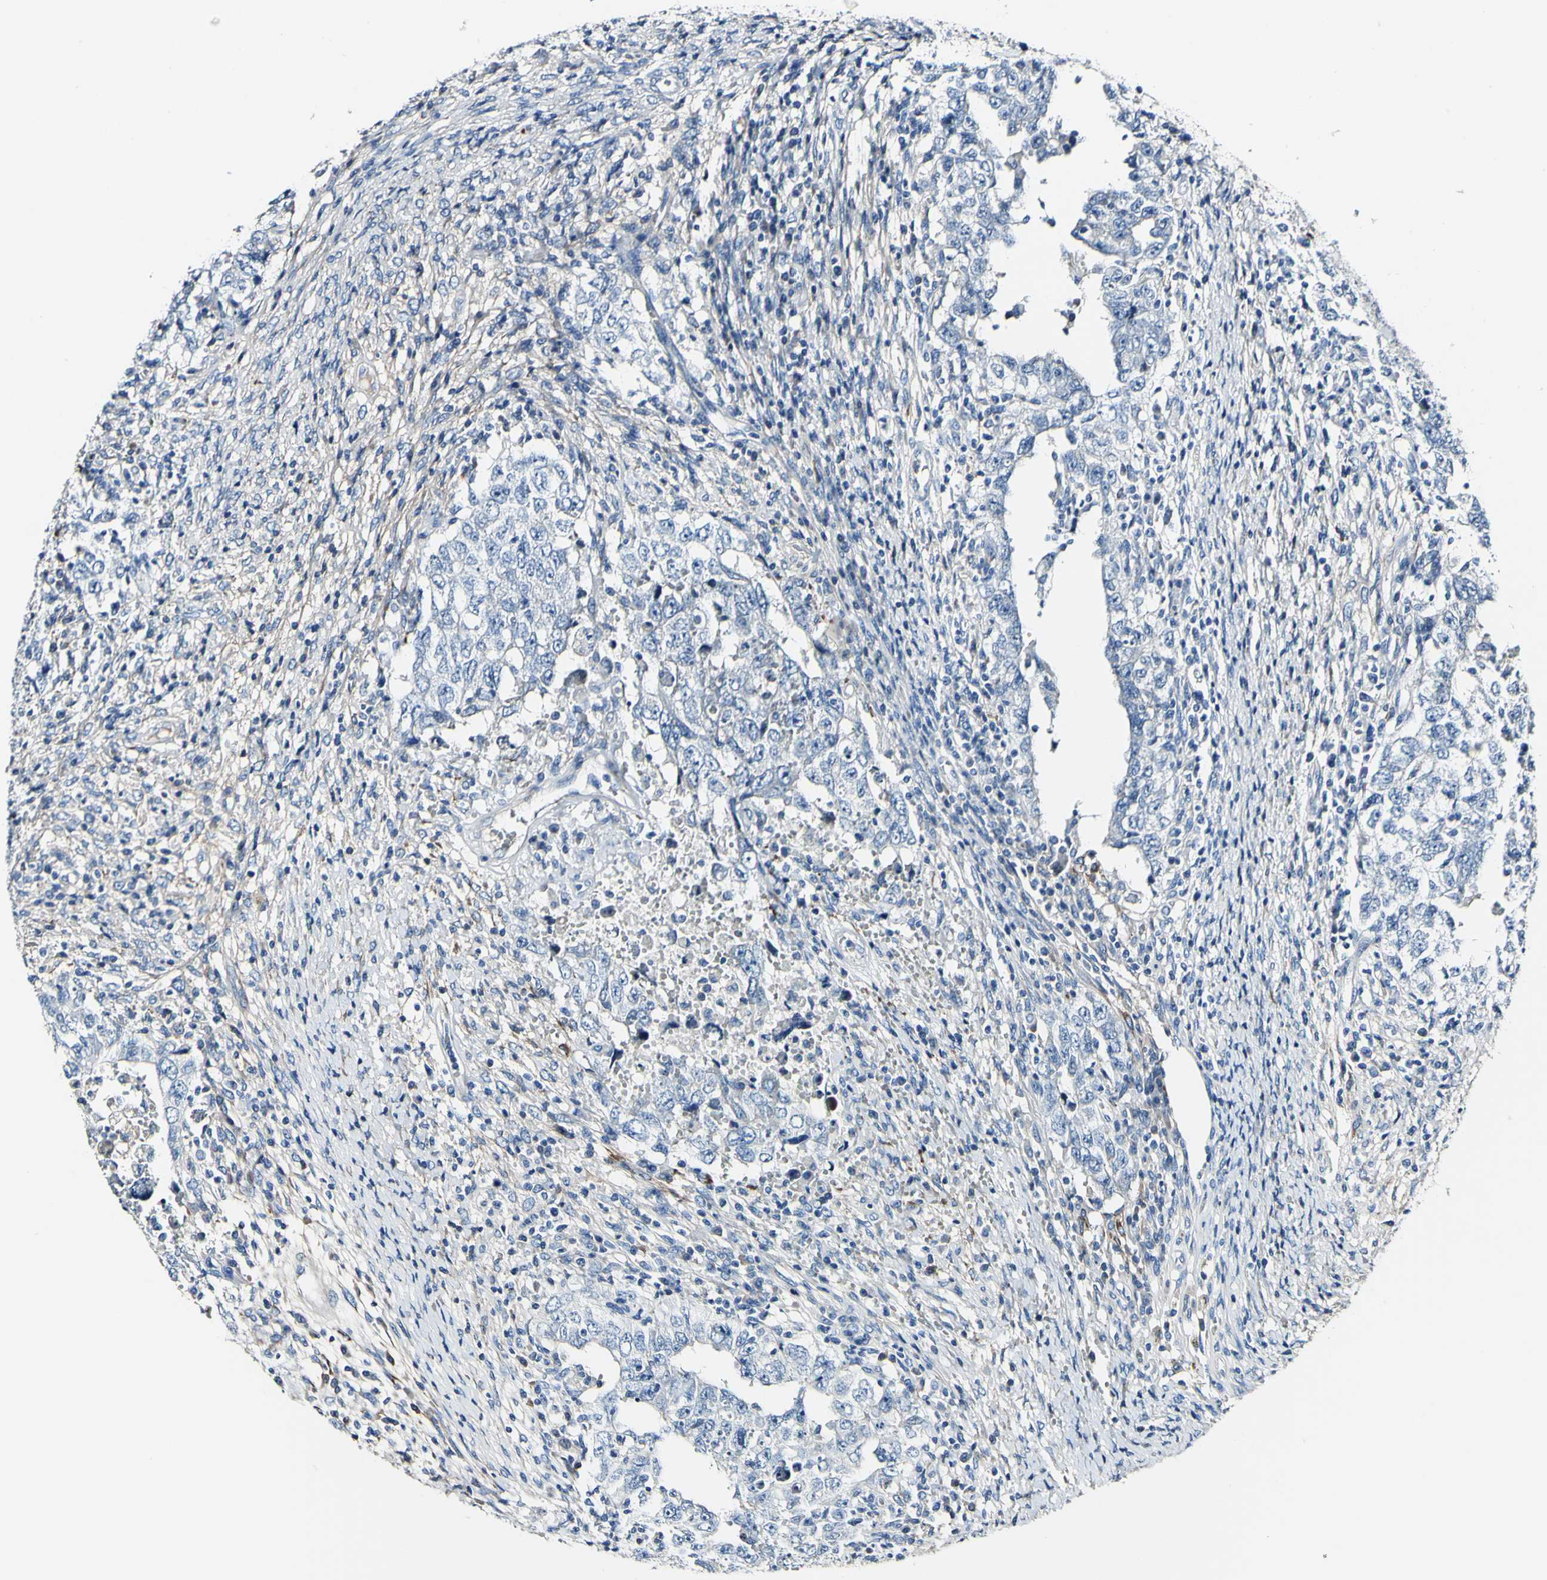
{"staining": {"intensity": "negative", "quantity": "none", "location": "none"}, "tissue": "testis cancer", "cell_type": "Tumor cells", "image_type": "cancer", "snomed": [{"axis": "morphology", "description": "Carcinoma, Embryonal, NOS"}, {"axis": "topography", "description": "Testis"}], "caption": "Testis cancer (embryonal carcinoma) was stained to show a protein in brown. There is no significant expression in tumor cells.", "gene": "COL6A3", "patient": {"sex": "male", "age": 26}}